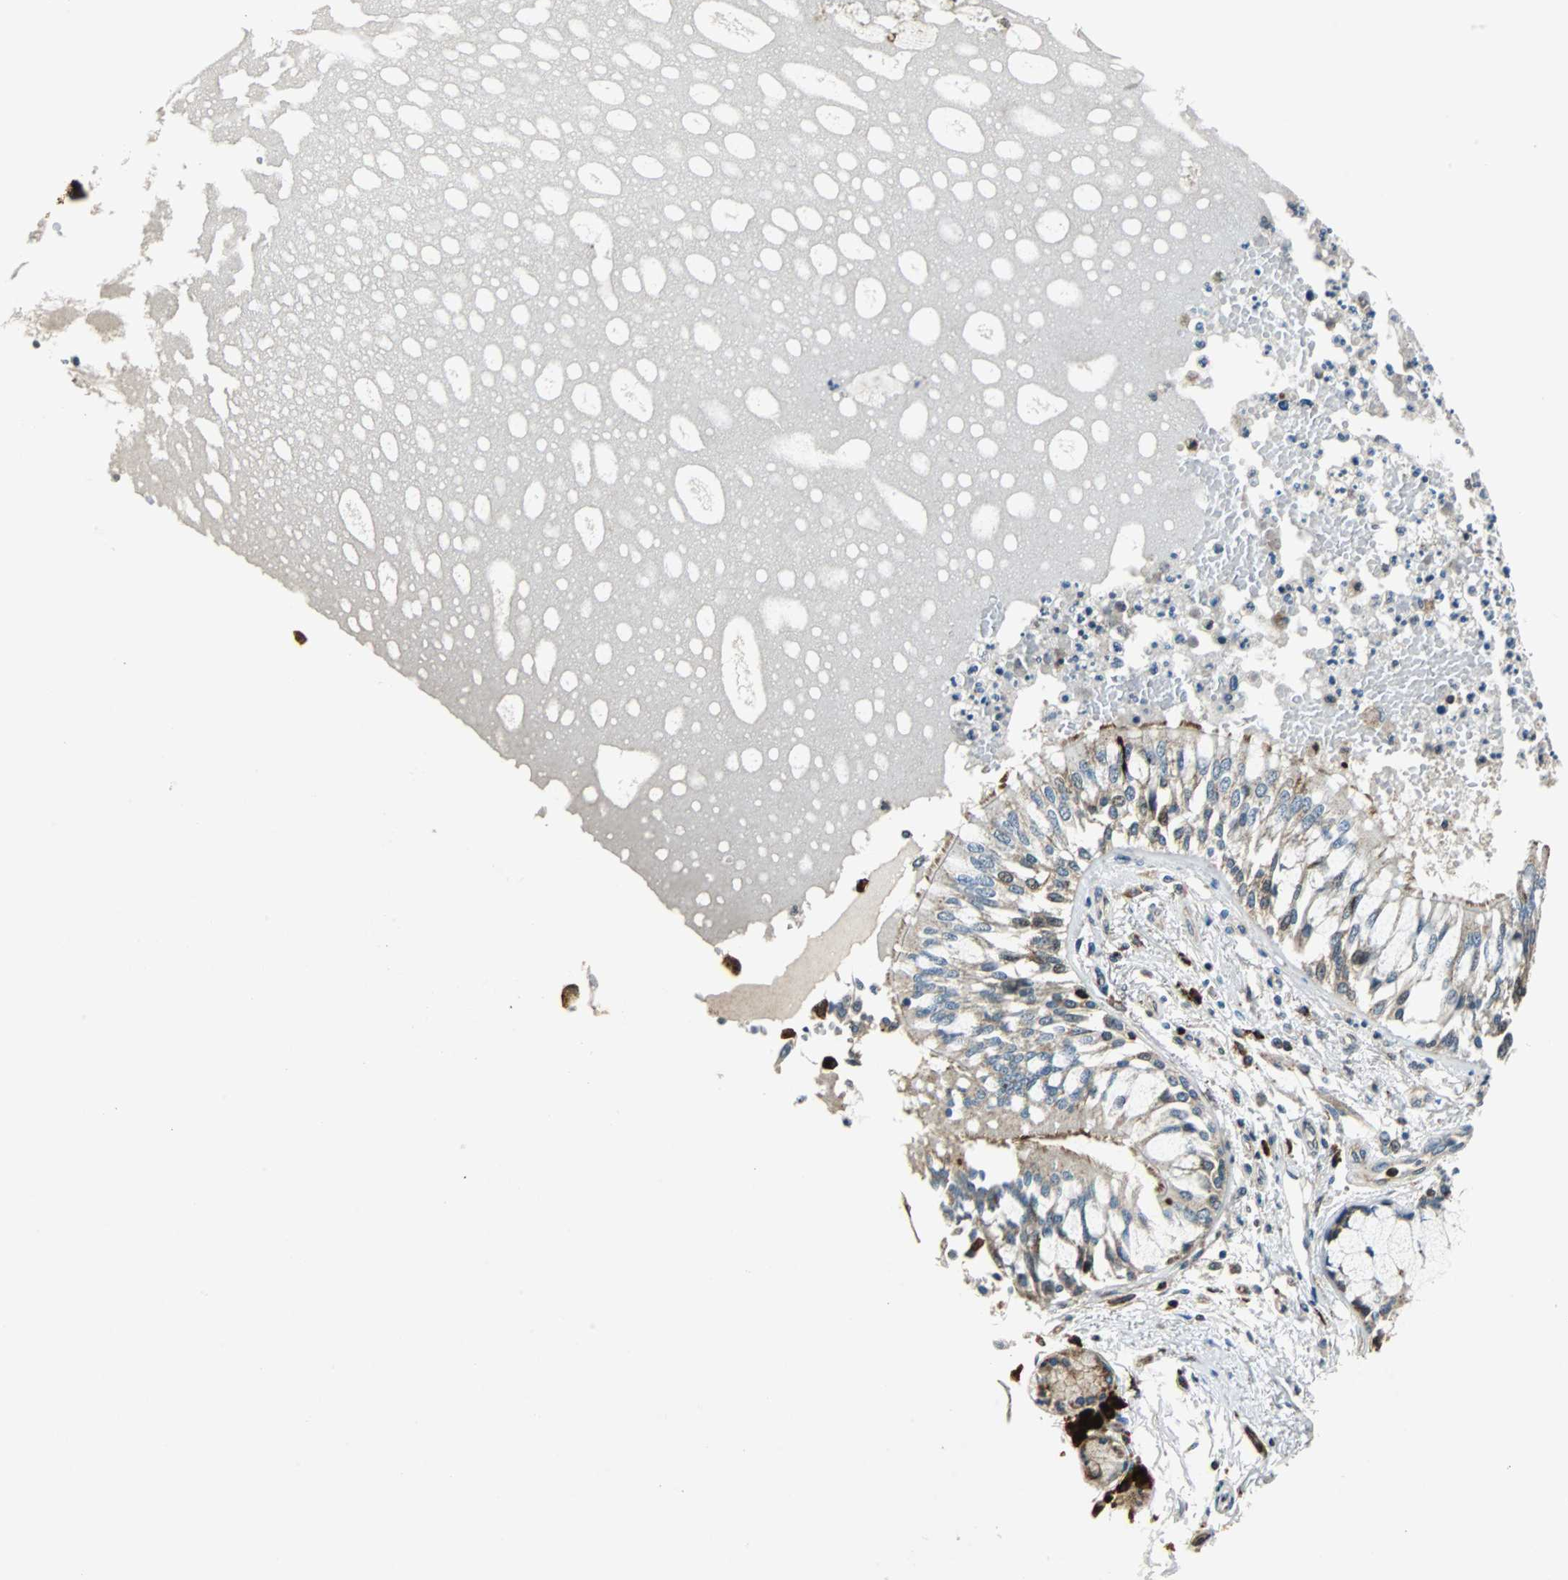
{"staining": {"intensity": "strong", "quantity": "25%-75%", "location": "cytoplasmic/membranous"}, "tissue": "bronchus", "cell_type": "Respiratory epithelial cells", "image_type": "normal", "snomed": [{"axis": "morphology", "description": "Normal tissue, NOS"}, {"axis": "topography", "description": "Cartilage tissue"}, {"axis": "topography", "description": "Bronchus"}, {"axis": "topography", "description": "Lung"}], "caption": "Immunohistochemistry (IHC) image of benign bronchus: human bronchus stained using IHC reveals high levels of strong protein expression localized specifically in the cytoplasmic/membranous of respiratory epithelial cells, appearing as a cytoplasmic/membranous brown color.", "gene": "TUBA4A", "patient": {"sex": "female", "age": 49}}